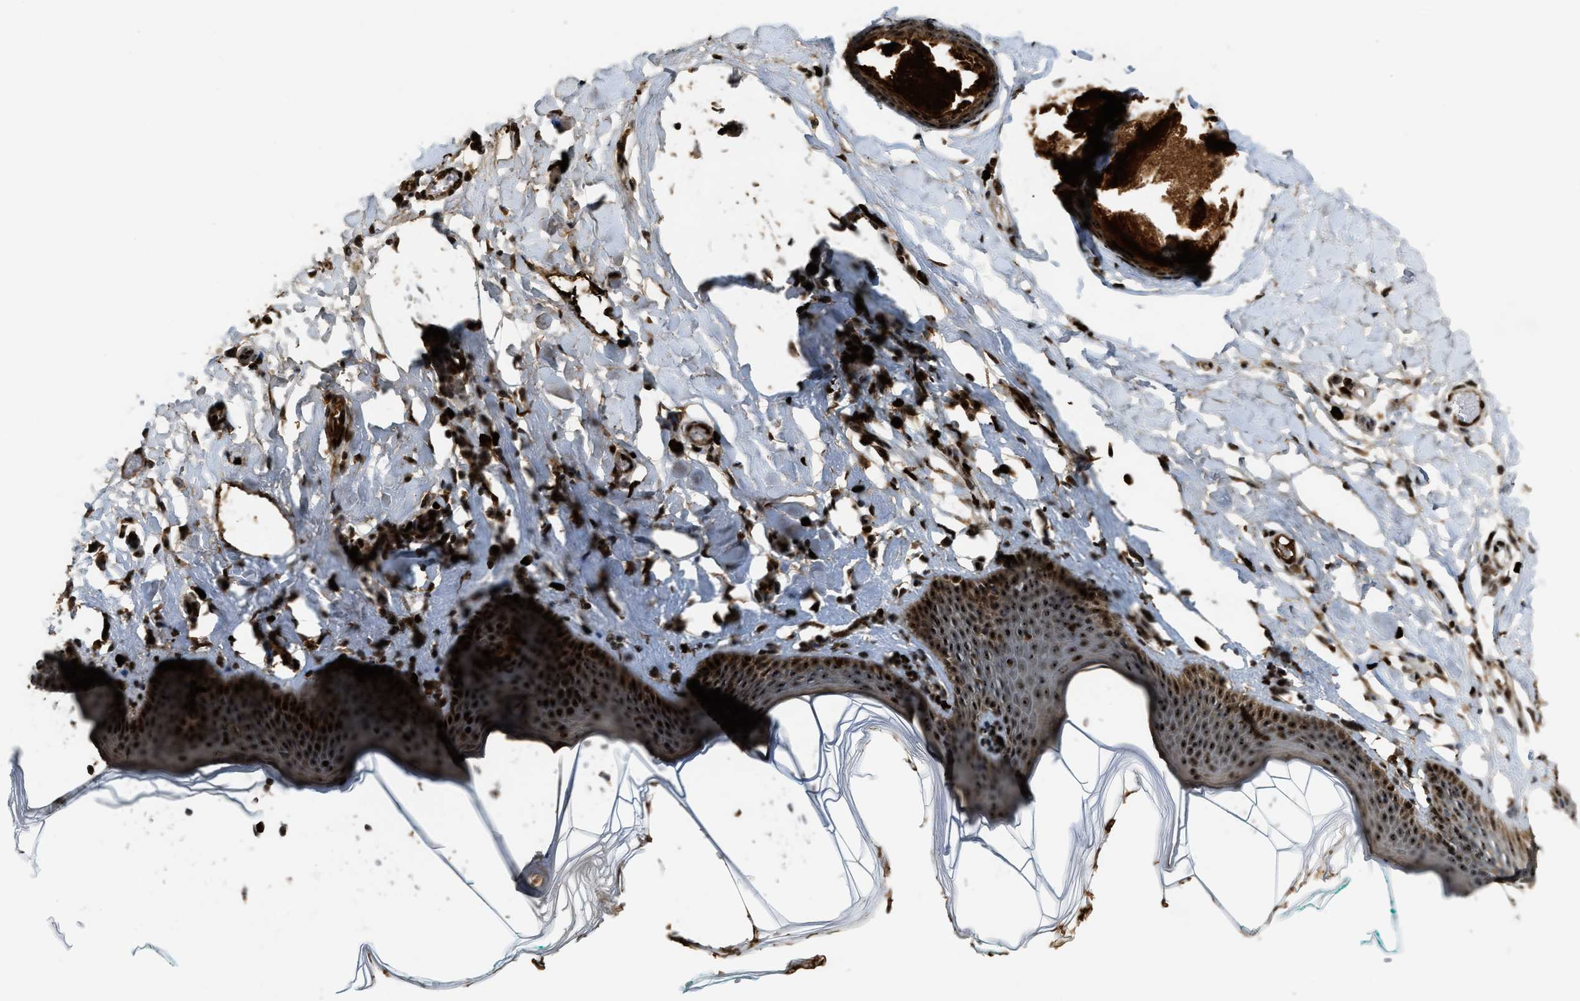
{"staining": {"intensity": "strong", "quantity": ">75%", "location": "nuclear"}, "tissue": "skin", "cell_type": "Epidermal cells", "image_type": "normal", "snomed": [{"axis": "morphology", "description": "Normal tissue, NOS"}, {"axis": "topography", "description": "Vulva"}], "caption": "This is a micrograph of immunohistochemistry (IHC) staining of normal skin, which shows strong staining in the nuclear of epidermal cells.", "gene": "ZNF687", "patient": {"sex": "female", "age": 66}}